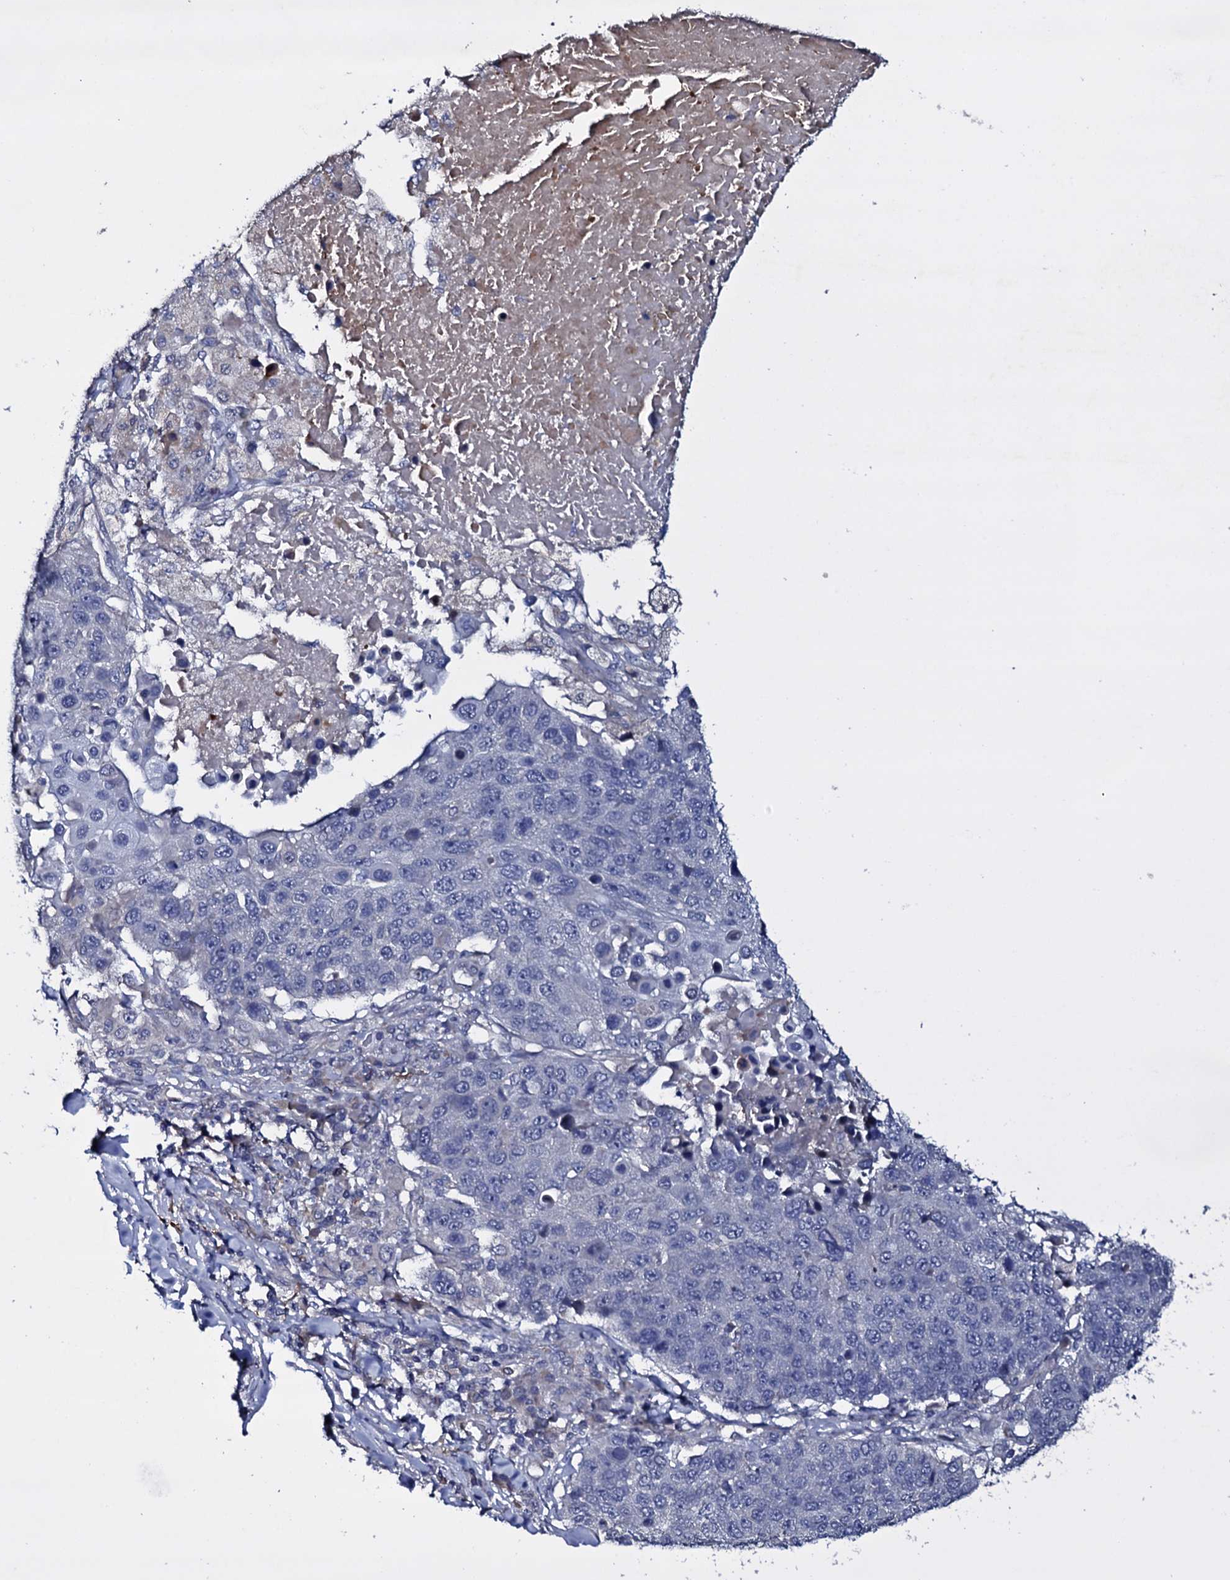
{"staining": {"intensity": "negative", "quantity": "none", "location": "none"}, "tissue": "lung cancer", "cell_type": "Tumor cells", "image_type": "cancer", "snomed": [{"axis": "morphology", "description": "Normal tissue, NOS"}, {"axis": "morphology", "description": "Squamous cell carcinoma, NOS"}, {"axis": "topography", "description": "Lymph node"}, {"axis": "topography", "description": "Lung"}], "caption": "Lung cancer (squamous cell carcinoma) stained for a protein using immunohistochemistry (IHC) demonstrates no positivity tumor cells.", "gene": "BCL2L14", "patient": {"sex": "male", "age": 66}}